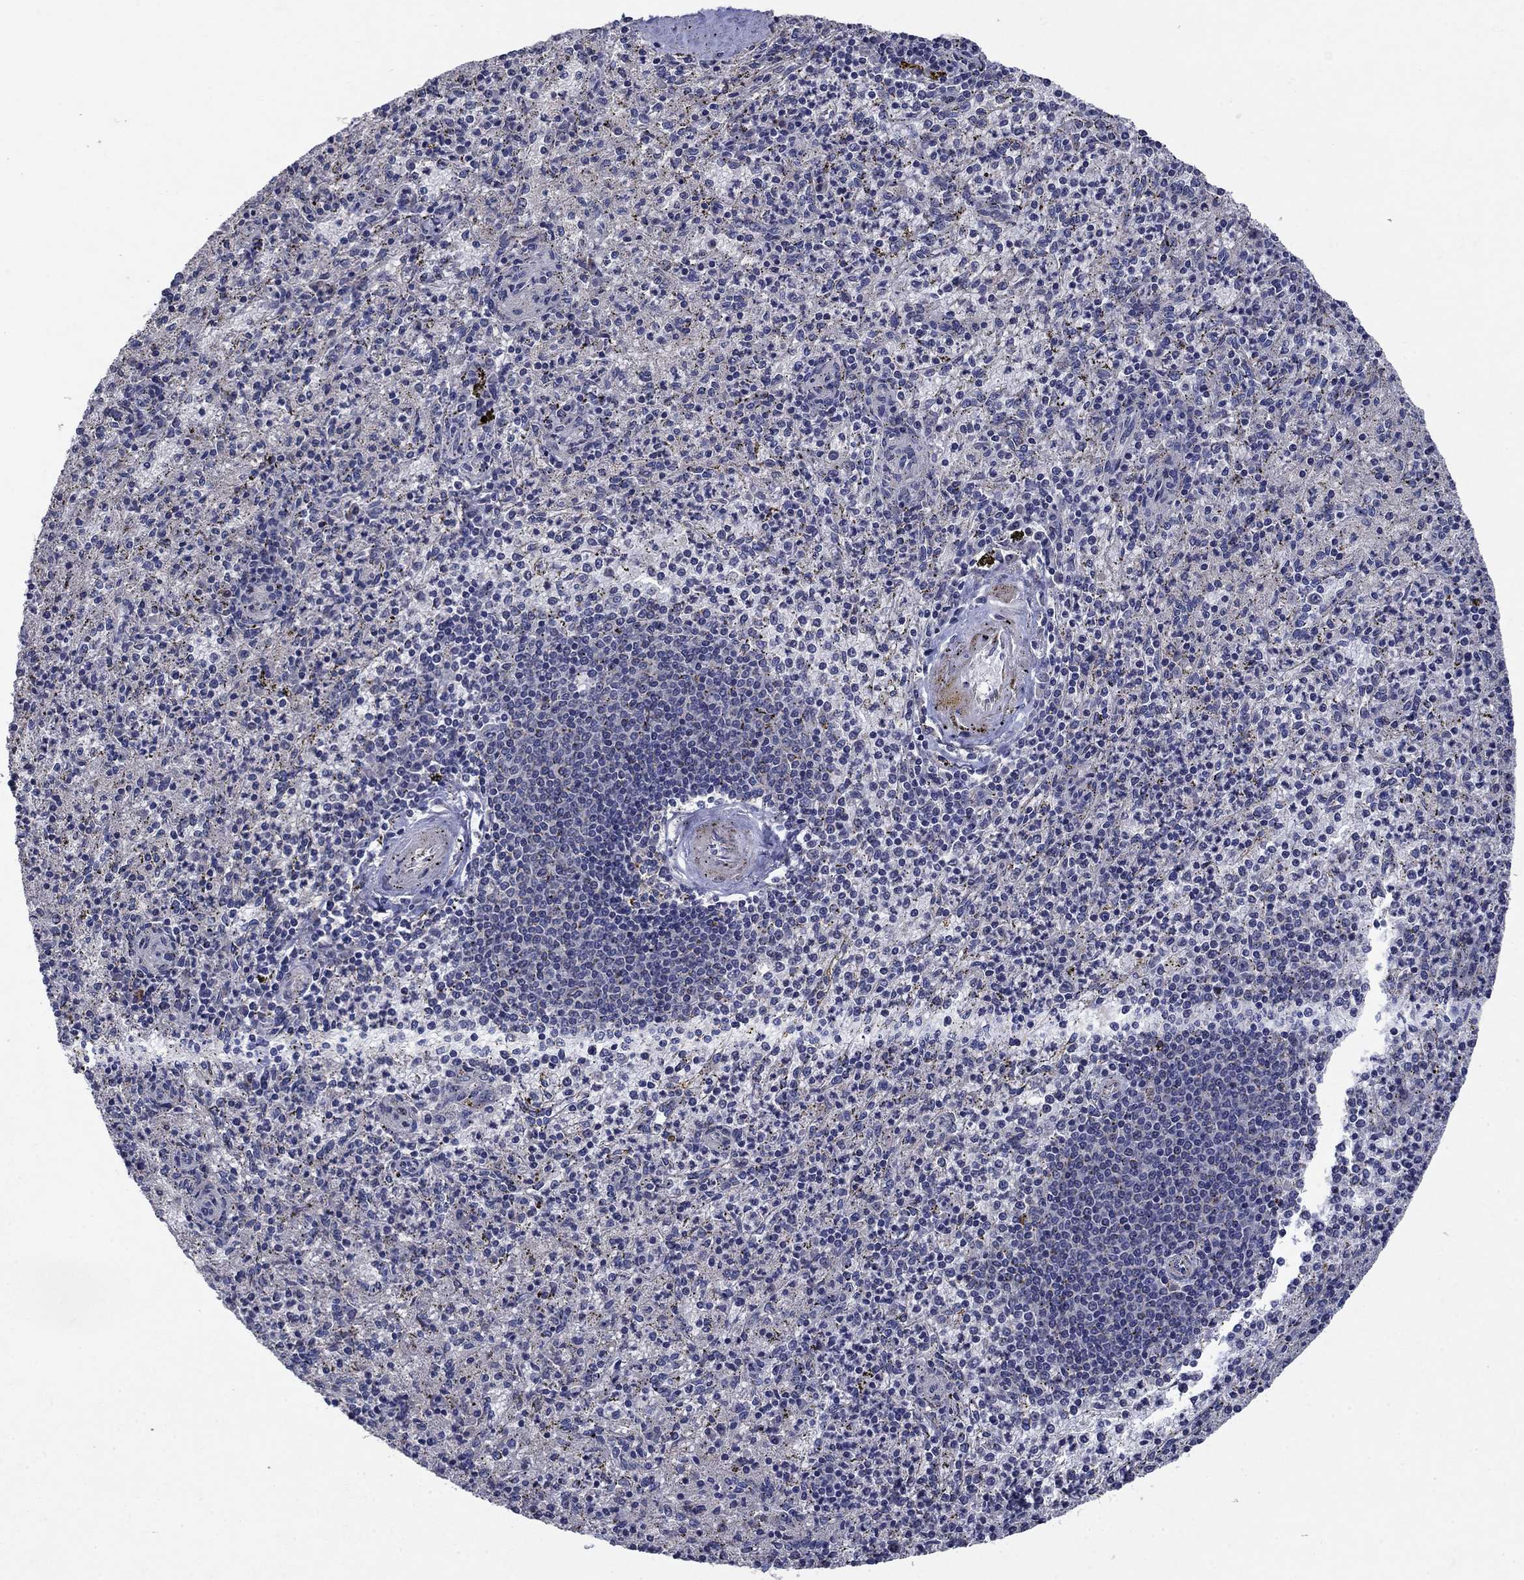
{"staining": {"intensity": "negative", "quantity": "none", "location": "none"}, "tissue": "spleen", "cell_type": "Cells in red pulp", "image_type": "normal", "snomed": [{"axis": "morphology", "description": "Normal tissue, NOS"}, {"axis": "topography", "description": "Spleen"}], "caption": "The immunohistochemistry histopathology image has no significant staining in cells in red pulp of spleen.", "gene": "SLC7A1", "patient": {"sex": "male", "age": 60}}